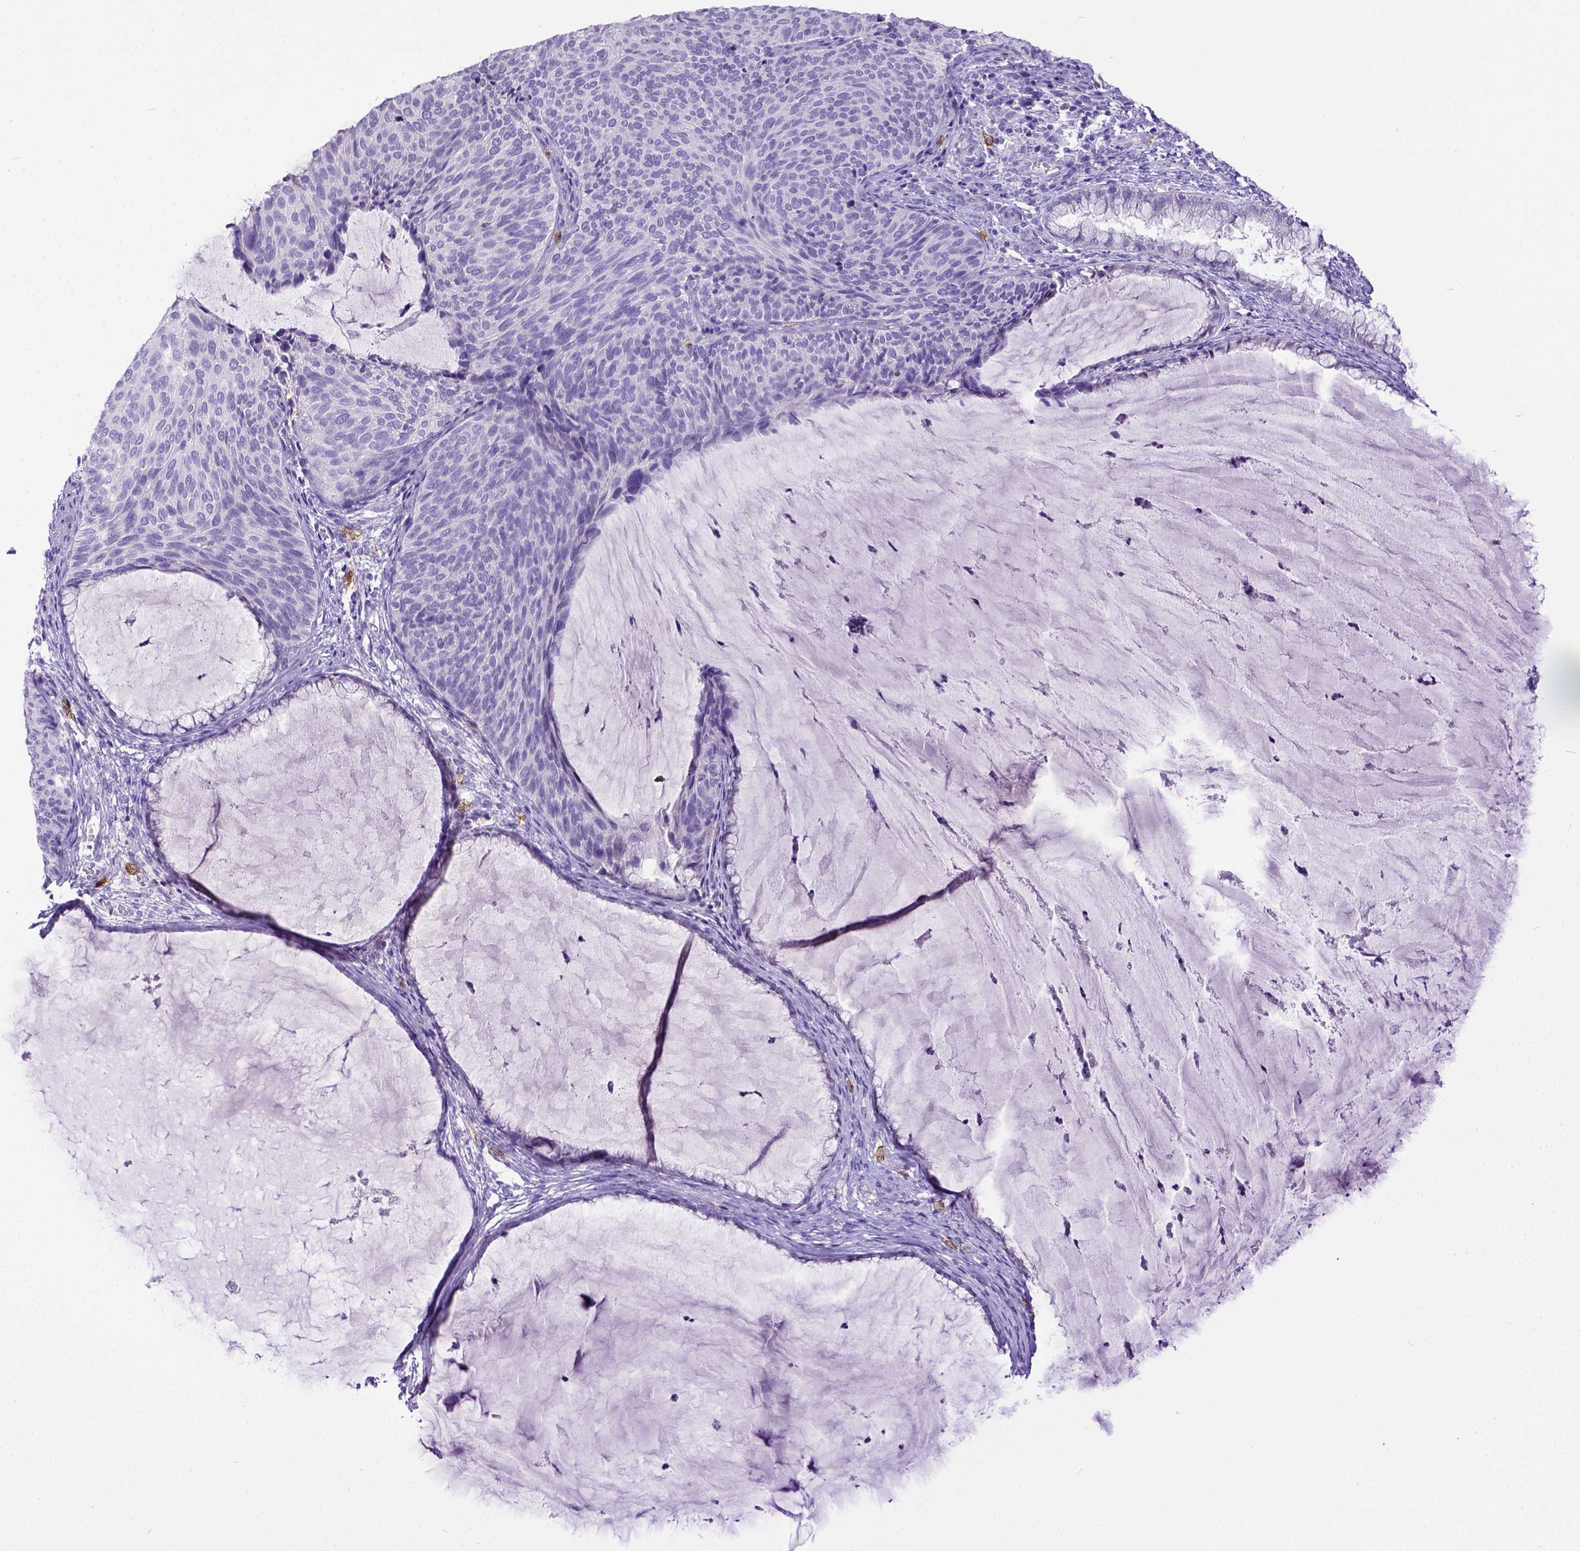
{"staining": {"intensity": "negative", "quantity": "none", "location": "none"}, "tissue": "cervical cancer", "cell_type": "Tumor cells", "image_type": "cancer", "snomed": [{"axis": "morphology", "description": "Squamous cell carcinoma, NOS"}, {"axis": "topography", "description": "Cervix"}], "caption": "Immunohistochemistry of human cervical cancer (squamous cell carcinoma) displays no staining in tumor cells.", "gene": "KIT", "patient": {"sex": "female", "age": 36}}